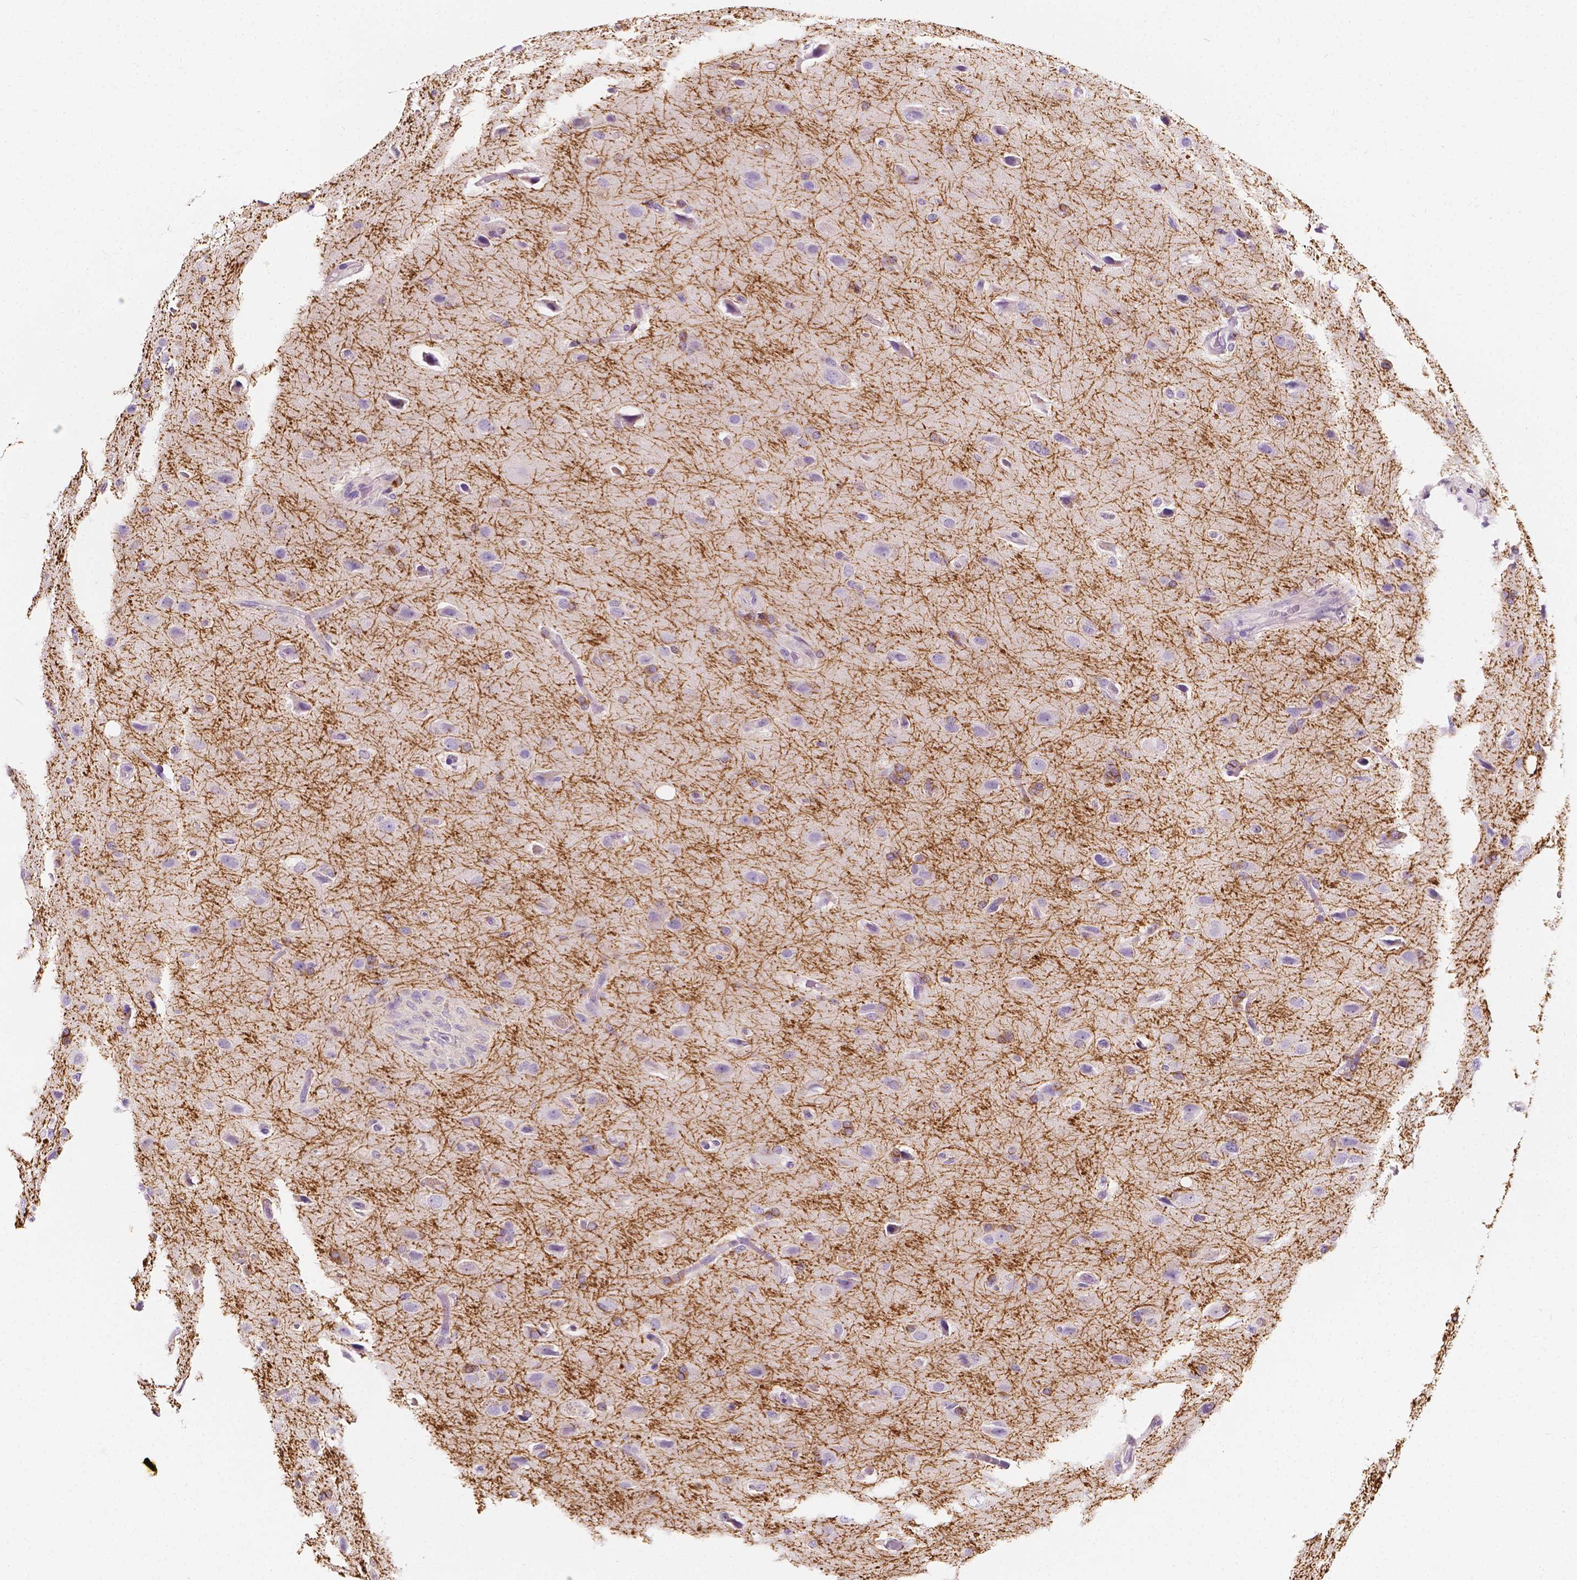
{"staining": {"intensity": "strong", "quantity": ">75%", "location": "cytoplasmic/membranous"}, "tissue": "glioma", "cell_type": "Tumor cells", "image_type": "cancer", "snomed": [{"axis": "morphology", "description": "Glioma, malignant, High grade"}, {"axis": "topography", "description": "Brain"}], "caption": "The immunohistochemical stain highlights strong cytoplasmic/membranous expression in tumor cells of glioma tissue.", "gene": "SIRT2", "patient": {"sex": "male", "age": 68}}